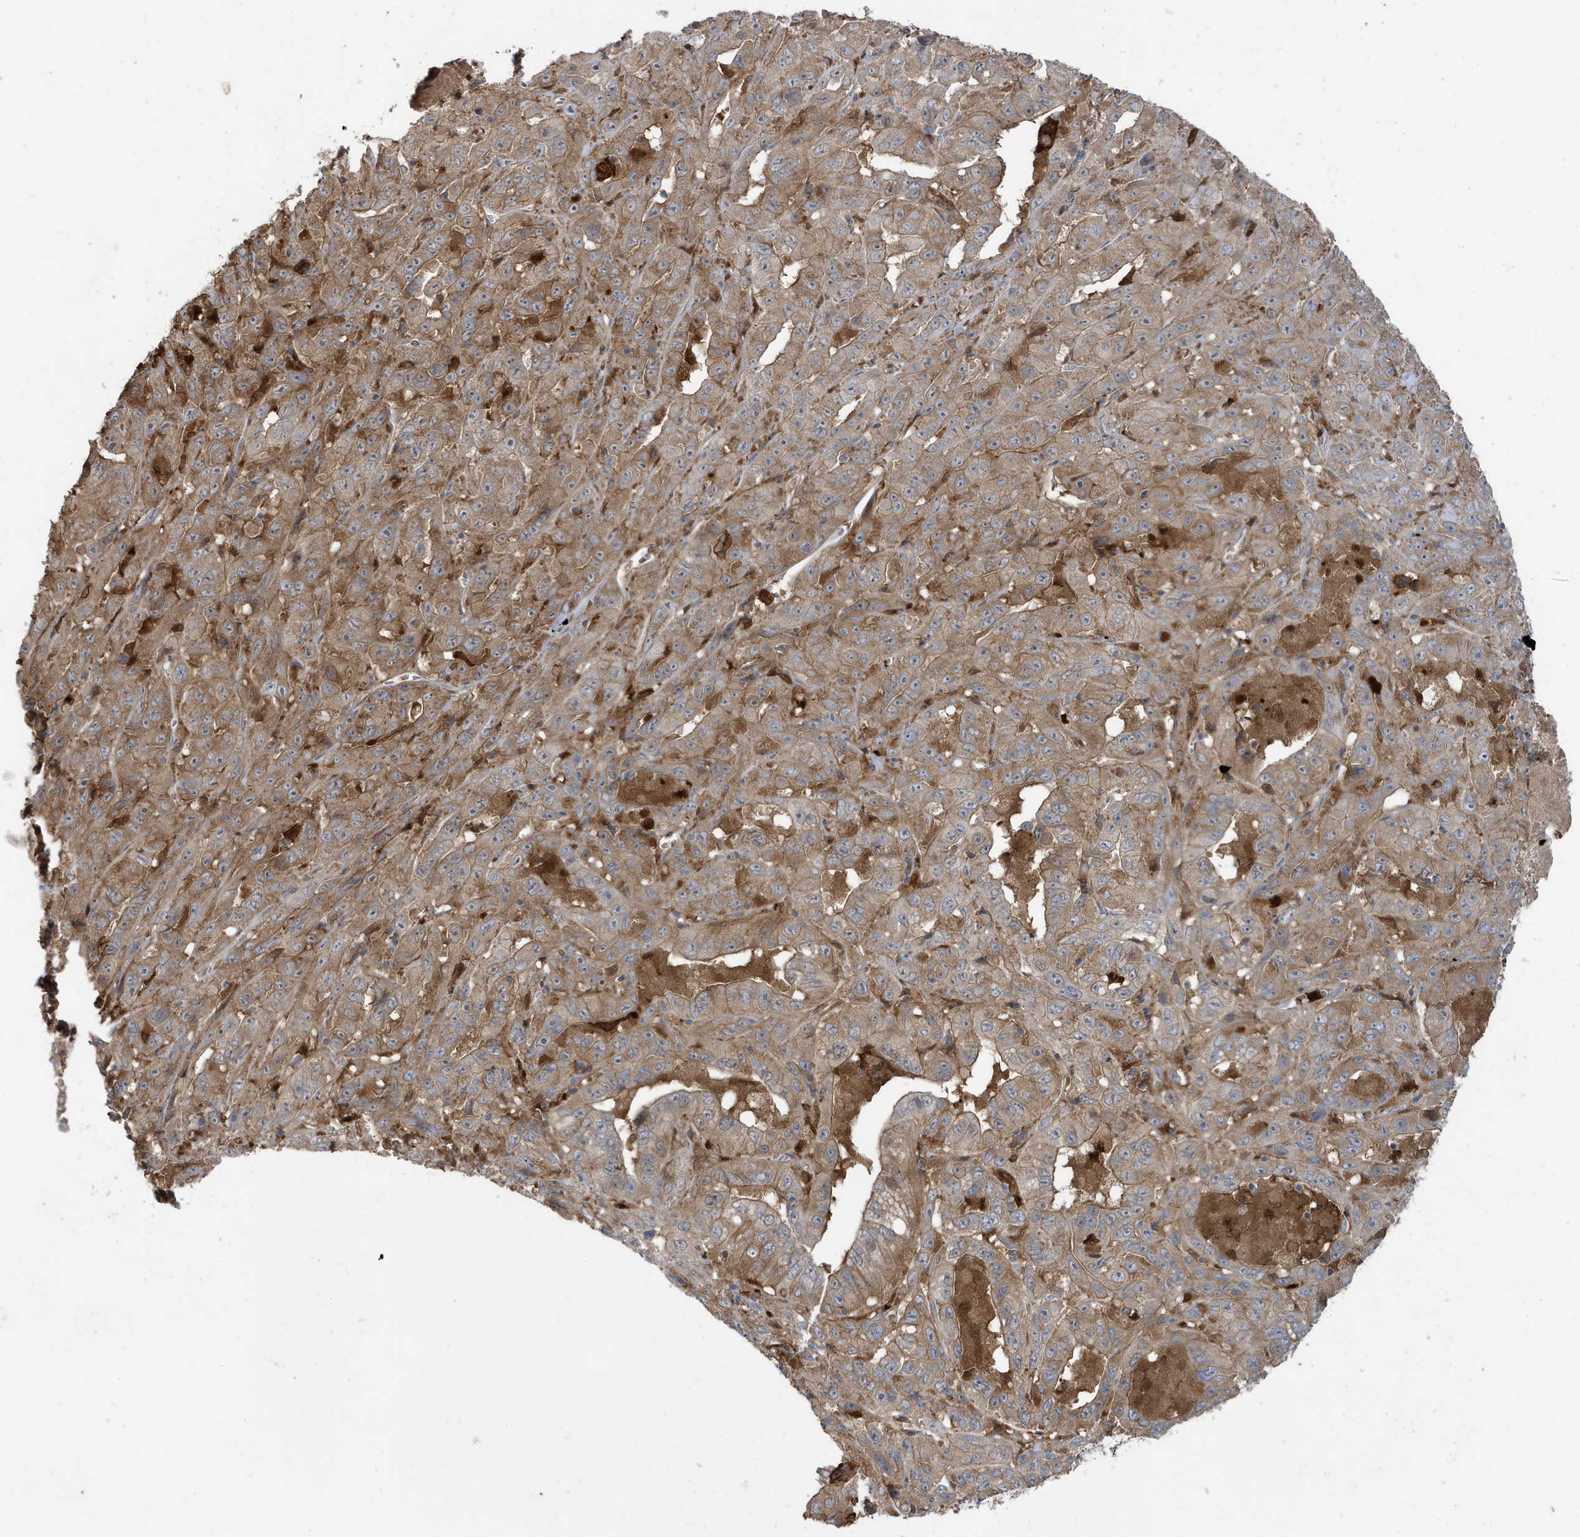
{"staining": {"intensity": "moderate", "quantity": ">75%", "location": "cytoplasmic/membranous"}, "tissue": "pancreatic cancer", "cell_type": "Tumor cells", "image_type": "cancer", "snomed": [{"axis": "morphology", "description": "Adenocarcinoma, NOS"}, {"axis": "topography", "description": "Pancreas"}], "caption": "There is medium levels of moderate cytoplasmic/membranous staining in tumor cells of pancreatic cancer, as demonstrated by immunohistochemical staining (brown color).", "gene": "ABTB1", "patient": {"sex": "male", "age": 63}}